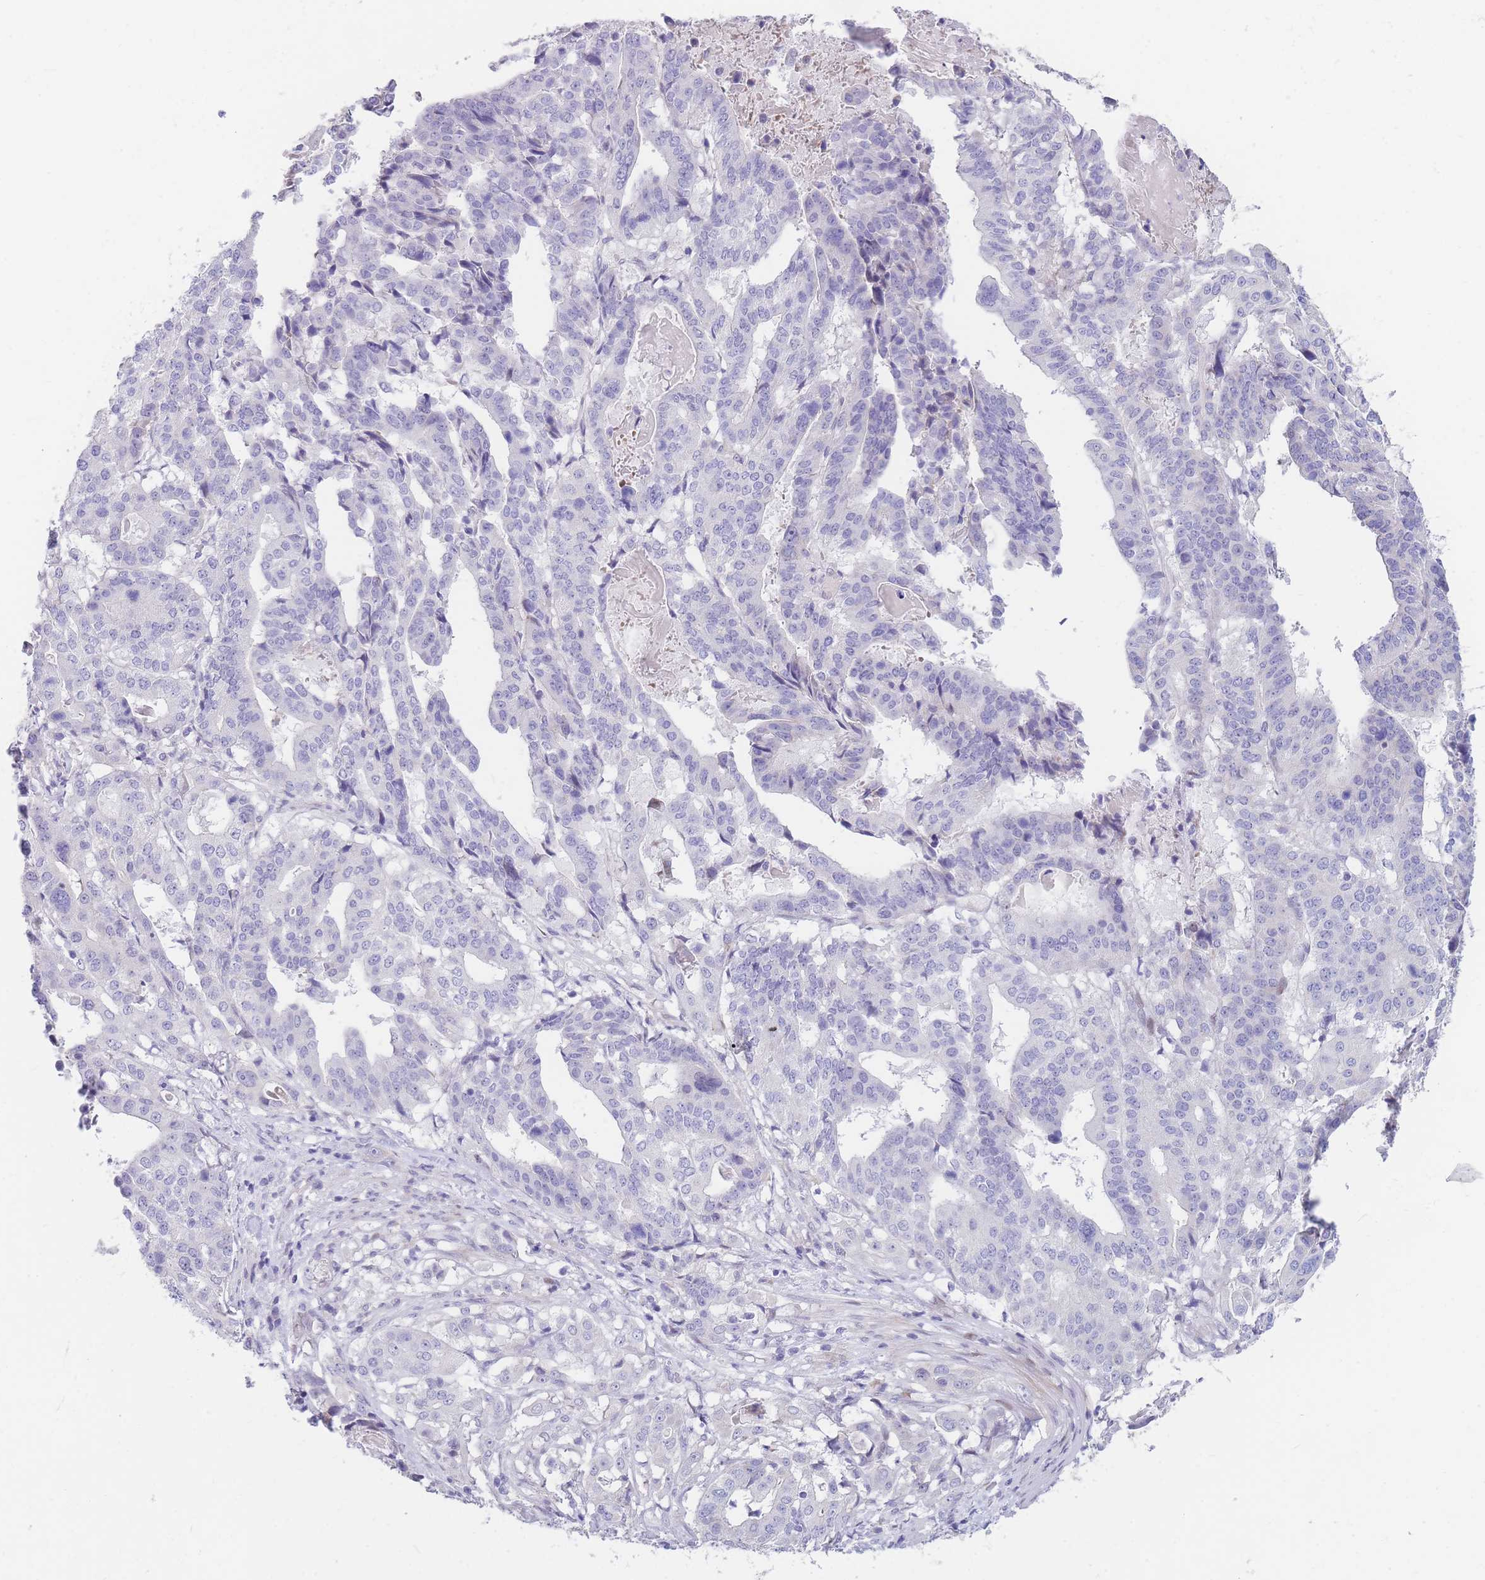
{"staining": {"intensity": "negative", "quantity": "none", "location": "none"}, "tissue": "stomach cancer", "cell_type": "Tumor cells", "image_type": "cancer", "snomed": [{"axis": "morphology", "description": "Adenocarcinoma, NOS"}, {"axis": "topography", "description": "Stomach"}], "caption": "An image of human stomach cancer is negative for staining in tumor cells.", "gene": "SHCBP1", "patient": {"sex": "male", "age": 48}}